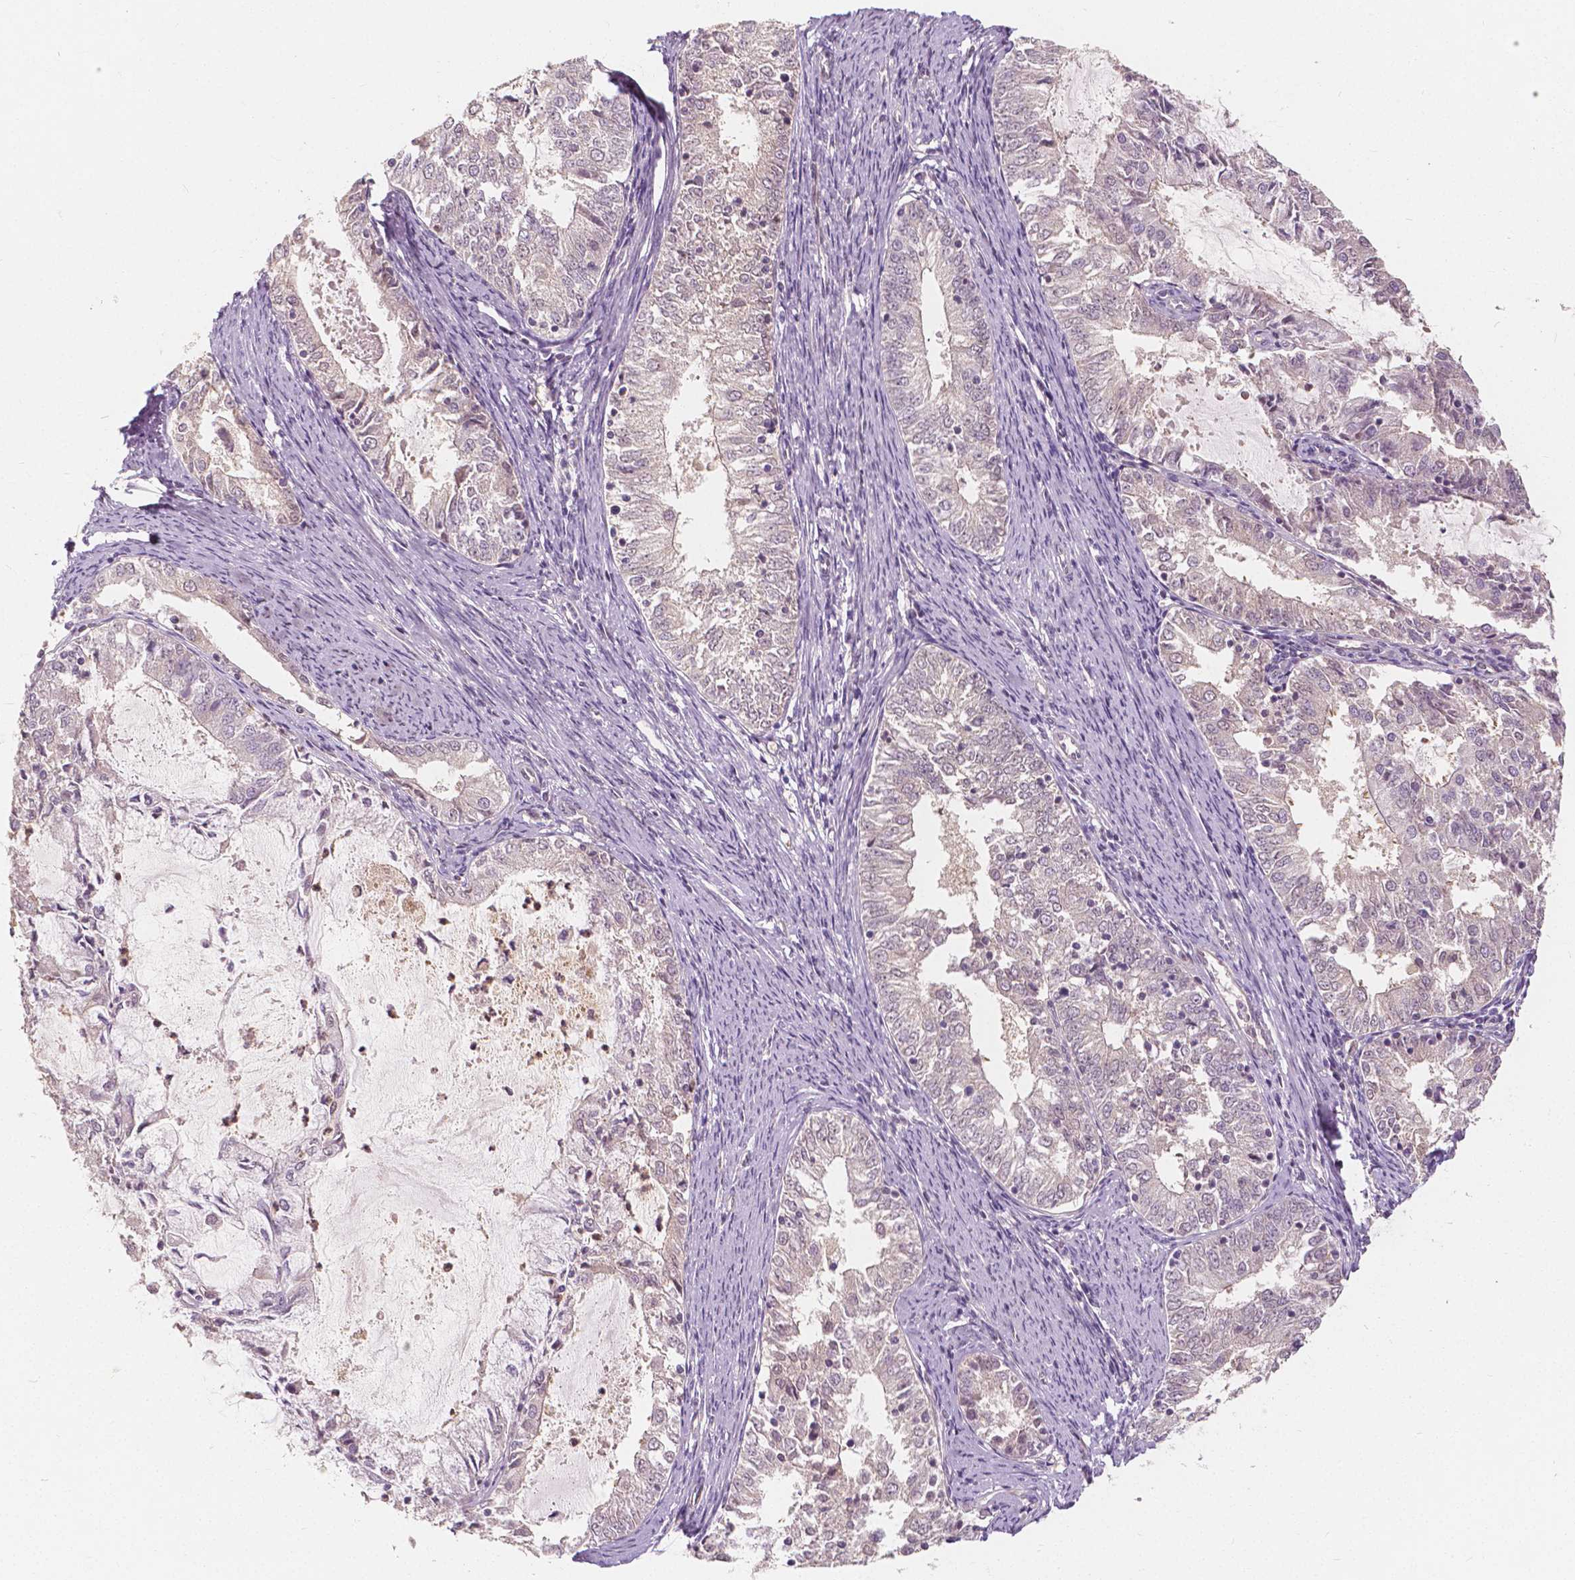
{"staining": {"intensity": "negative", "quantity": "none", "location": "none"}, "tissue": "endometrial cancer", "cell_type": "Tumor cells", "image_type": "cancer", "snomed": [{"axis": "morphology", "description": "Adenocarcinoma, NOS"}, {"axis": "topography", "description": "Endometrium"}], "caption": "A histopathology image of human adenocarcinoma (endometrial) is negative for staining in tumor cells. Nuclei are stained in blue.", "gene": "NAPRT", "patient": {"sex": "female", "age": 57}}